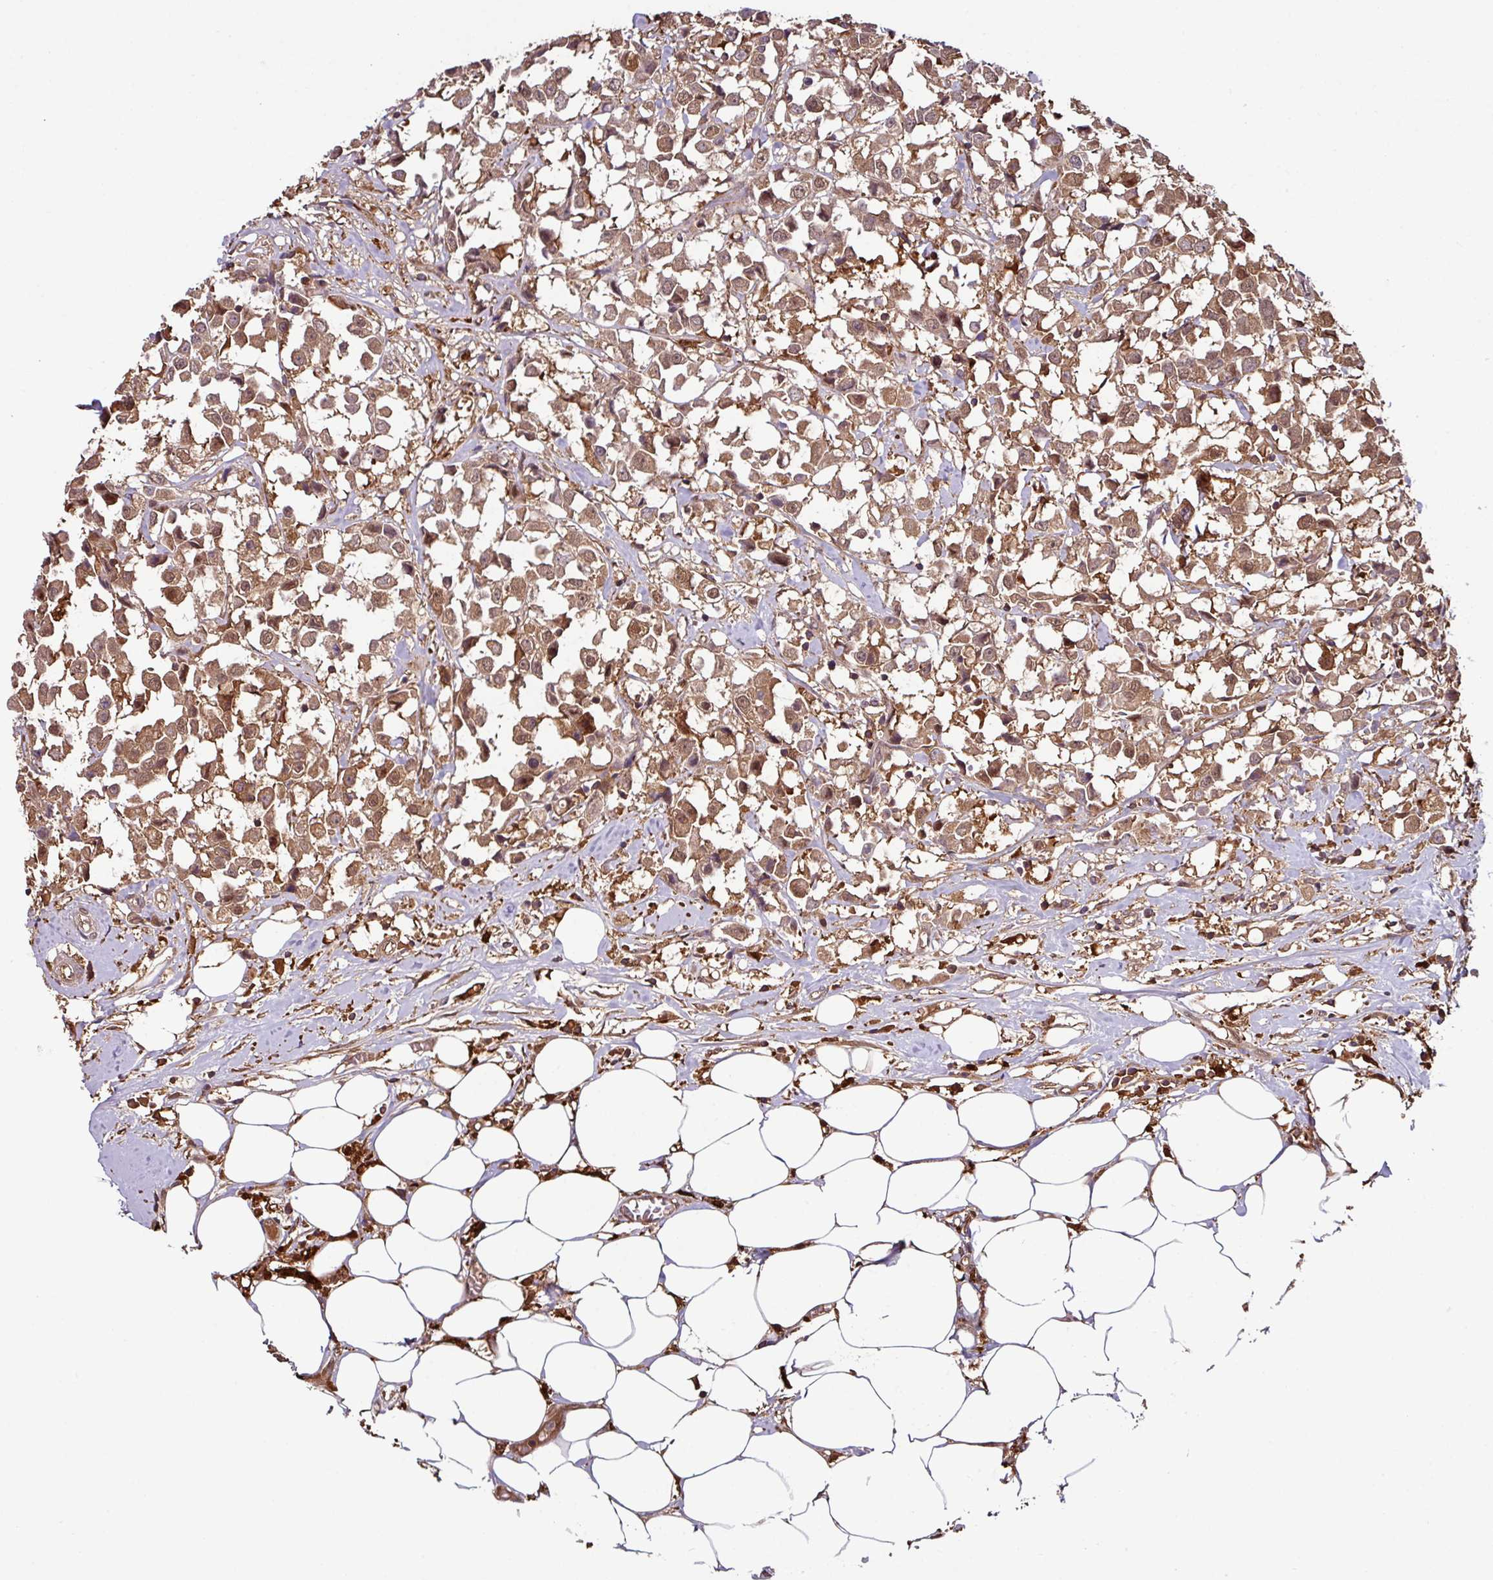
{"staining": {"intensity": "moderate", "quantity": ">75%", "location": "cytoplasmic/membranous"}, "tissue": "breast cancer", "cell_type": "Tumor cells", "image_type": "cancer", "snomed": [{"axis": "morphology", "description": "Duct carcinoma"}, {"axis": "topography", "description": "Breast"}], "caption": "Human breast cancer (infiltrating ductal carcinoma) stained with a brown dye reveals moderate cytoplasmic/membranous positive positivity in approximately >75% of tumor cells.", "gene": "GNPDA1", "patient": {"sex": "female", "age": 61}}